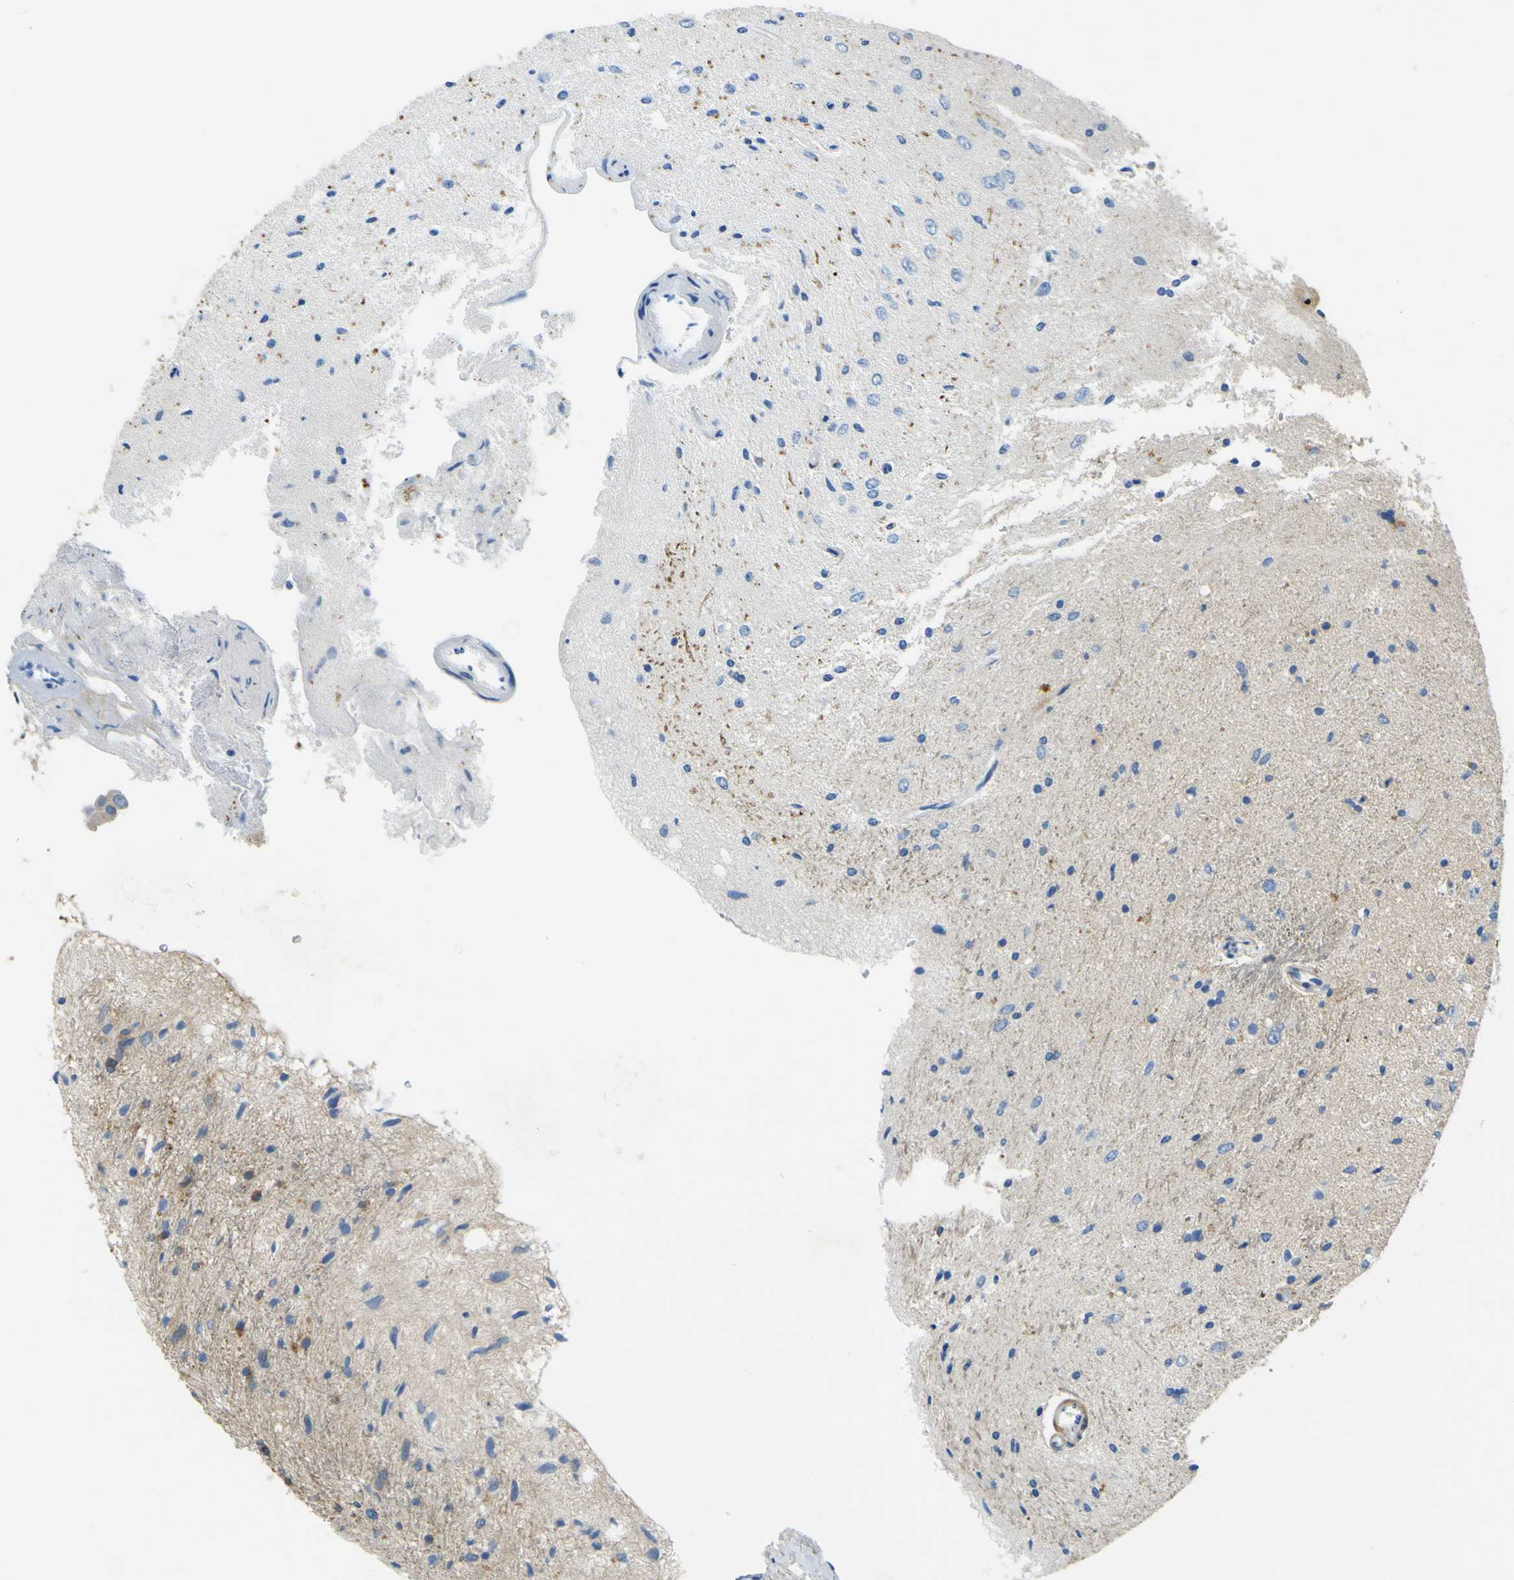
{"staining": {"intensity": "weak", "quantity": "25%-75%", "location": "cytoplasmic/membranous"}, "tissue": "glioma", "cell_type": "Tumor cells", "image_type": "cancer", "snomed": [{"axis": "morphology", "description": "Glioma, malignant, Low grade"}, {"axis": "topography", "description": "Brain"}], "caption": "Approximately 25%-75% of tumor cells in glioma reveal weak cytoplasmic/membranous protein staining as visualized by brown immunohistochemical staining.", "gene": "OGN", "patient": {"sex": "male", "age": 77}}